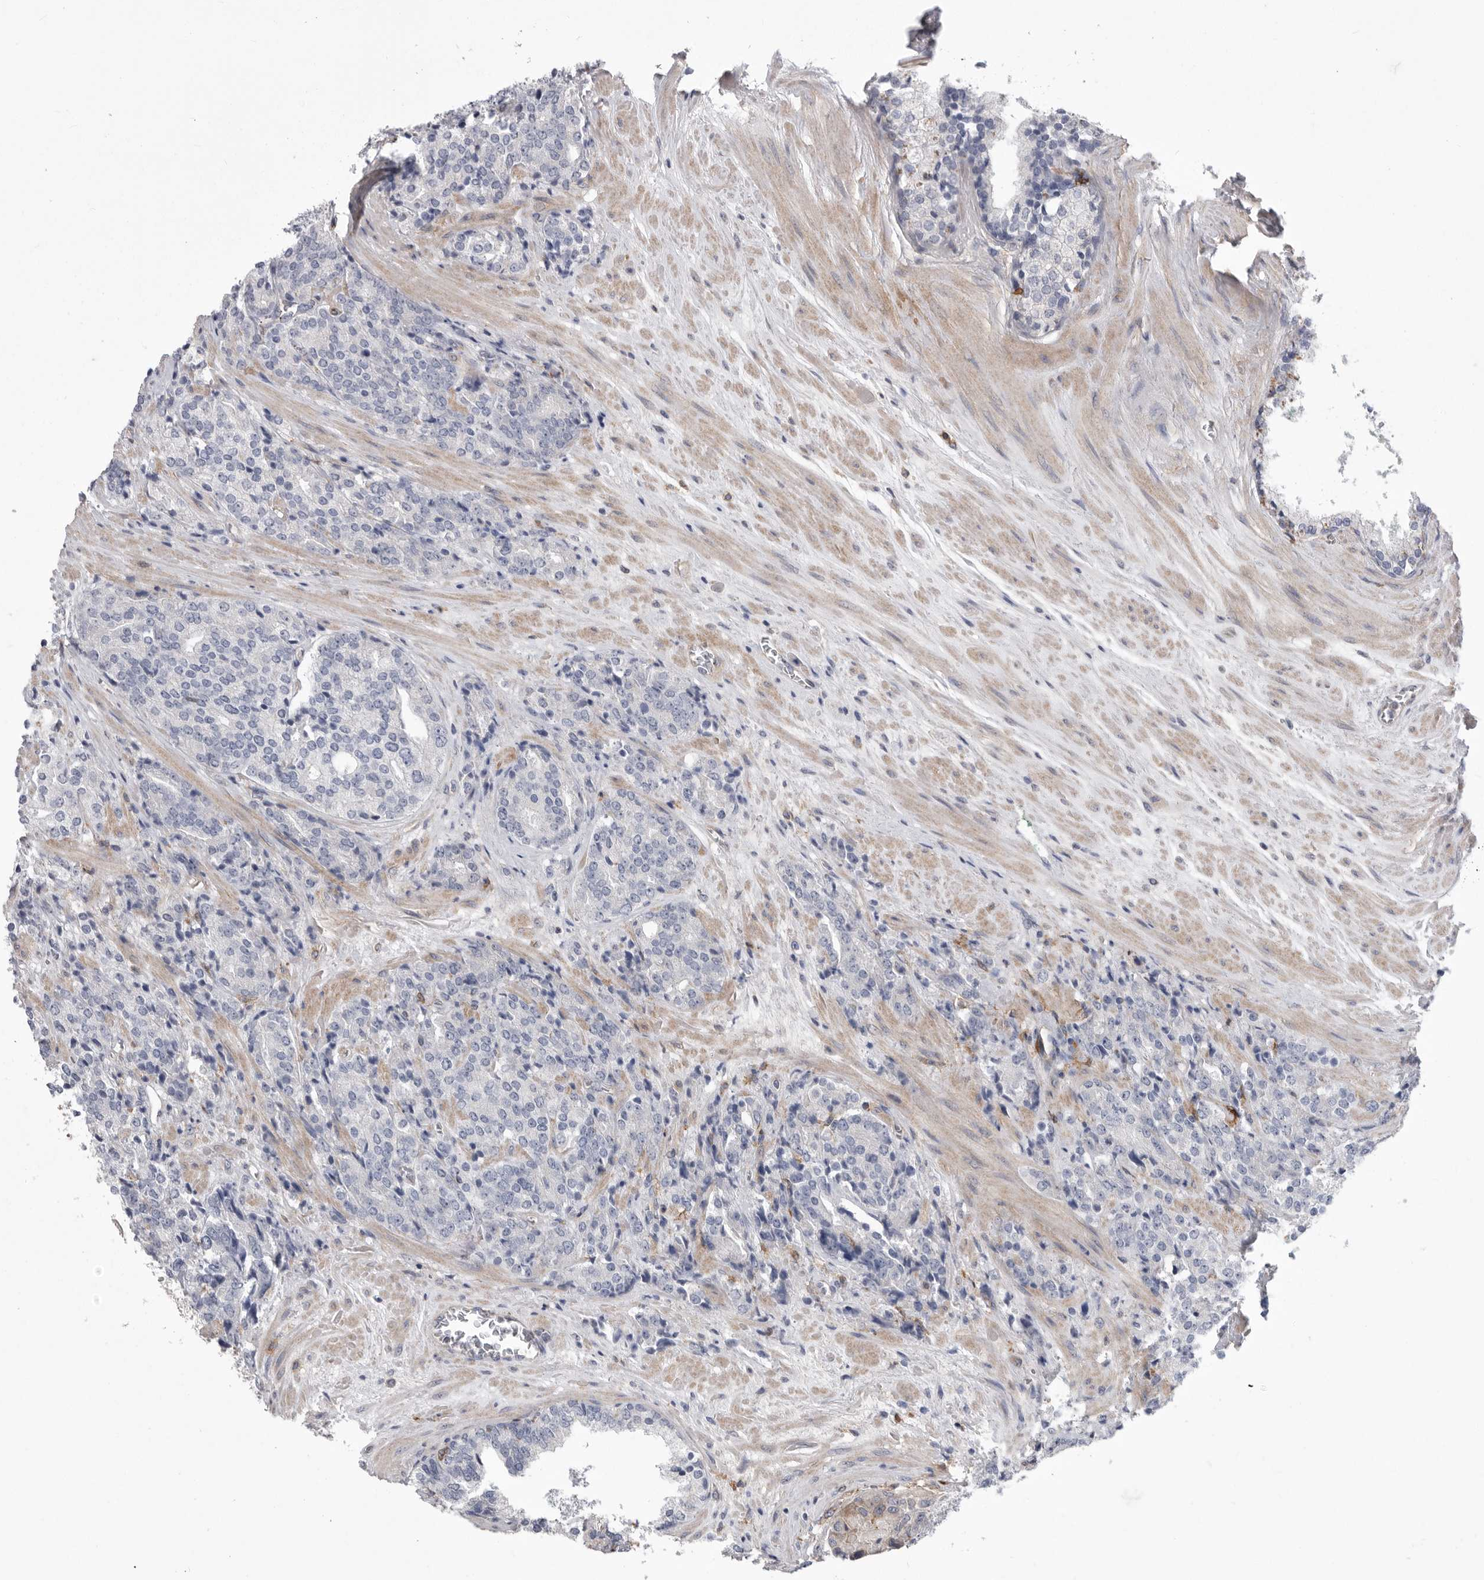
{"staining": {"intensity": "negative", "quantity": "none", "location": "none"}, "tissue": "prostate cancer", "cell_type": "Tumor cells", "image_type": "cancer", "snomed": [{"axis": "morphology", "description": "Adenocarcinoma, High grade"}, {"axis": "topography", "description": "Prostate"}], "caption": "Immunohistochemistry of human prostate cancer (high-grade adenocarcinoma) demonstrates no positivity in tumor cells. (Stains: DAB IHC with hematoxylin counter stain, Microscopy: brightfield microscopy at high magnification).", "gene": "SIGLEC10", "patient": {"sex": "male", "age": 71}}